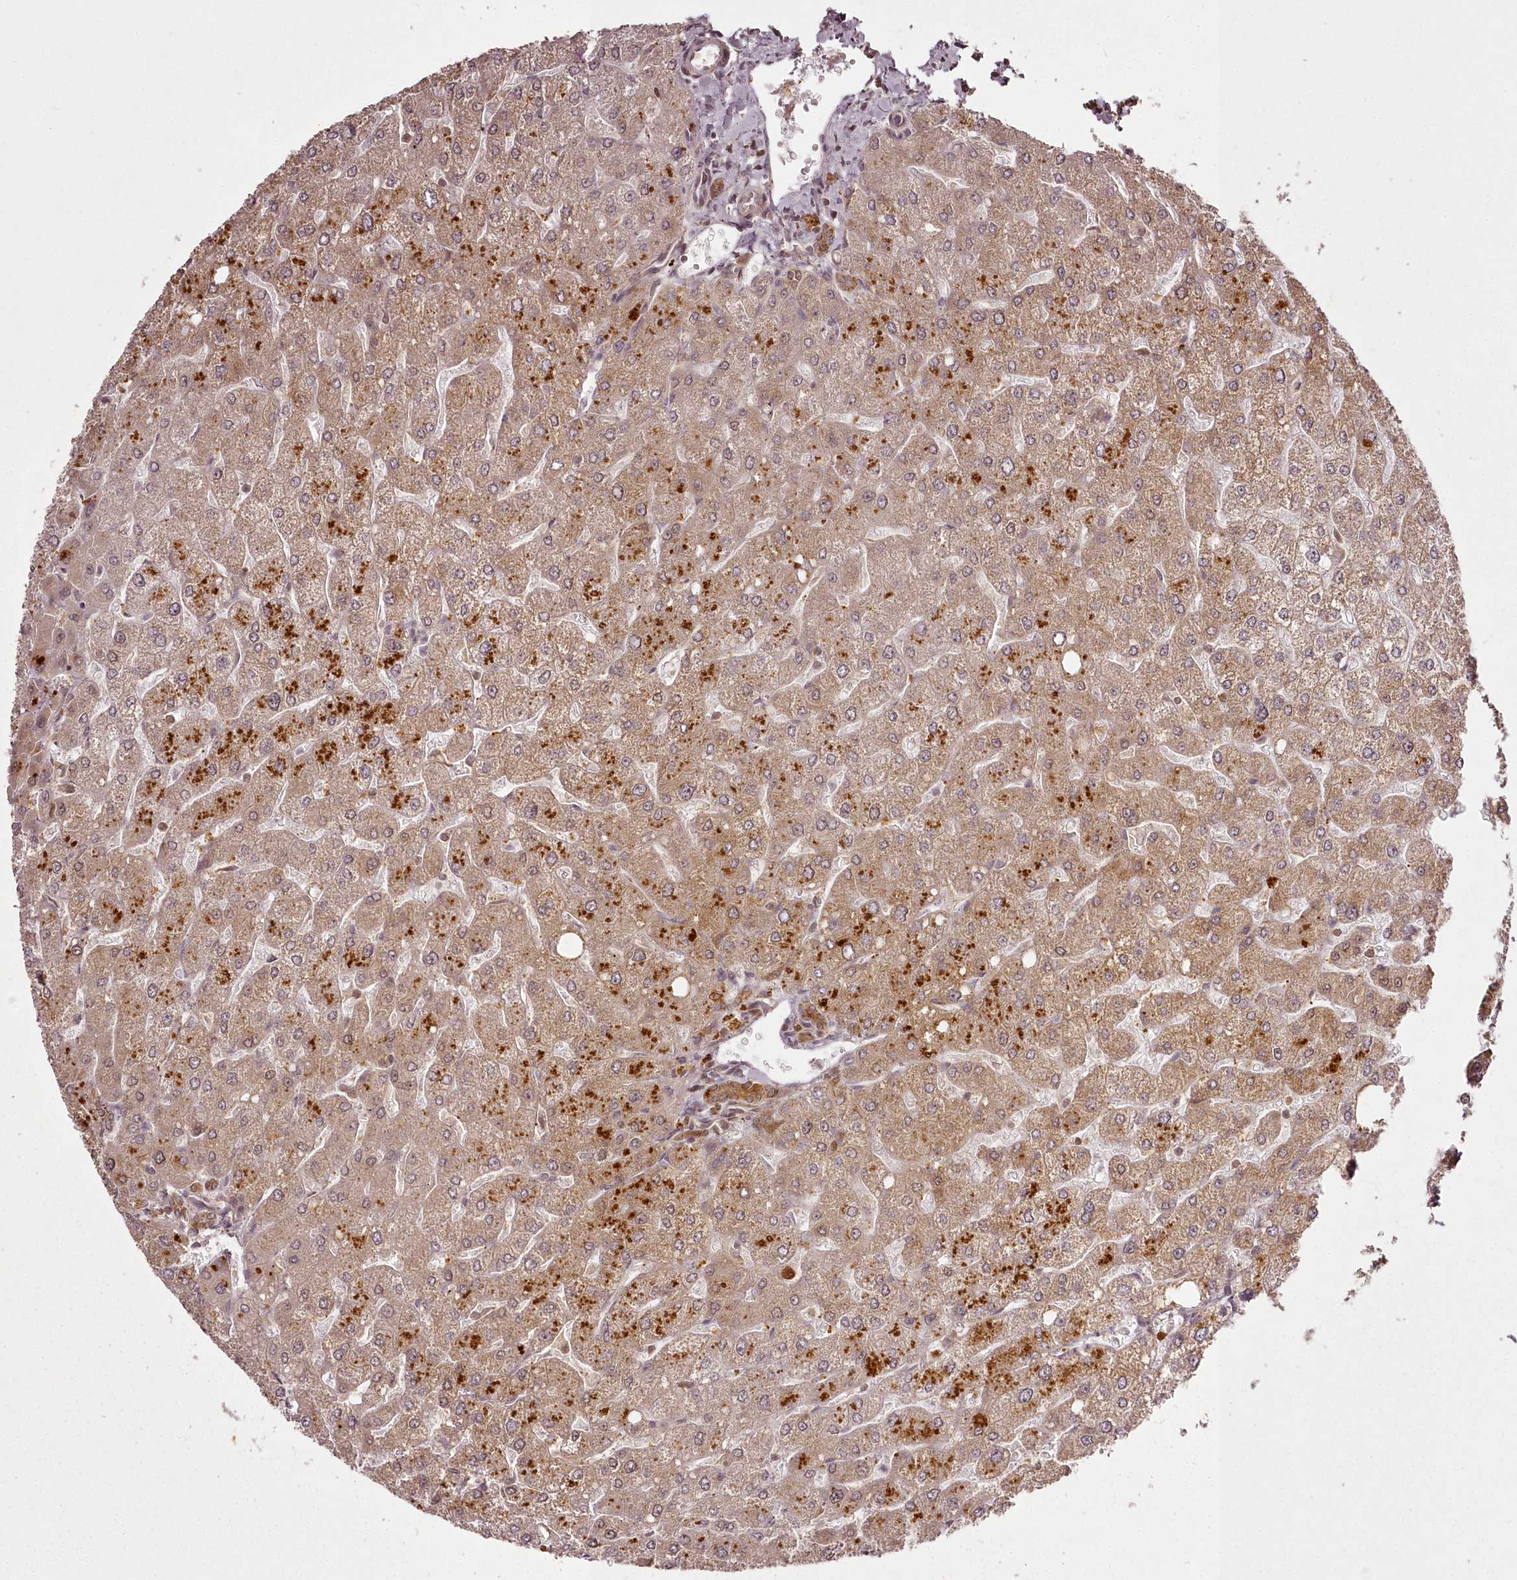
{"staining": {"intensity": "moderate", "quantity": ">75%", "location": "cytoplasmic/membranous"}, "tissue": "liver", "cell_type": "Cholangiocytes", "image_type": "normal", "snomed": [{"axis": "morphology", "description": "Normal tissue, NOS"}, {"axis": "topography", "description": "Liver"}], "caption": "Immunohistochemistry (IHC) (DAB) staining of unremarkable liver reveals moderate cytoplasmic/membranous protein positivity in about >75% of cholangiocytes. (DAB IHC with brightfield microscopy, high magnification).", "gene": "CHCHD2", "patient": {"sex": "male", "age": 55}}